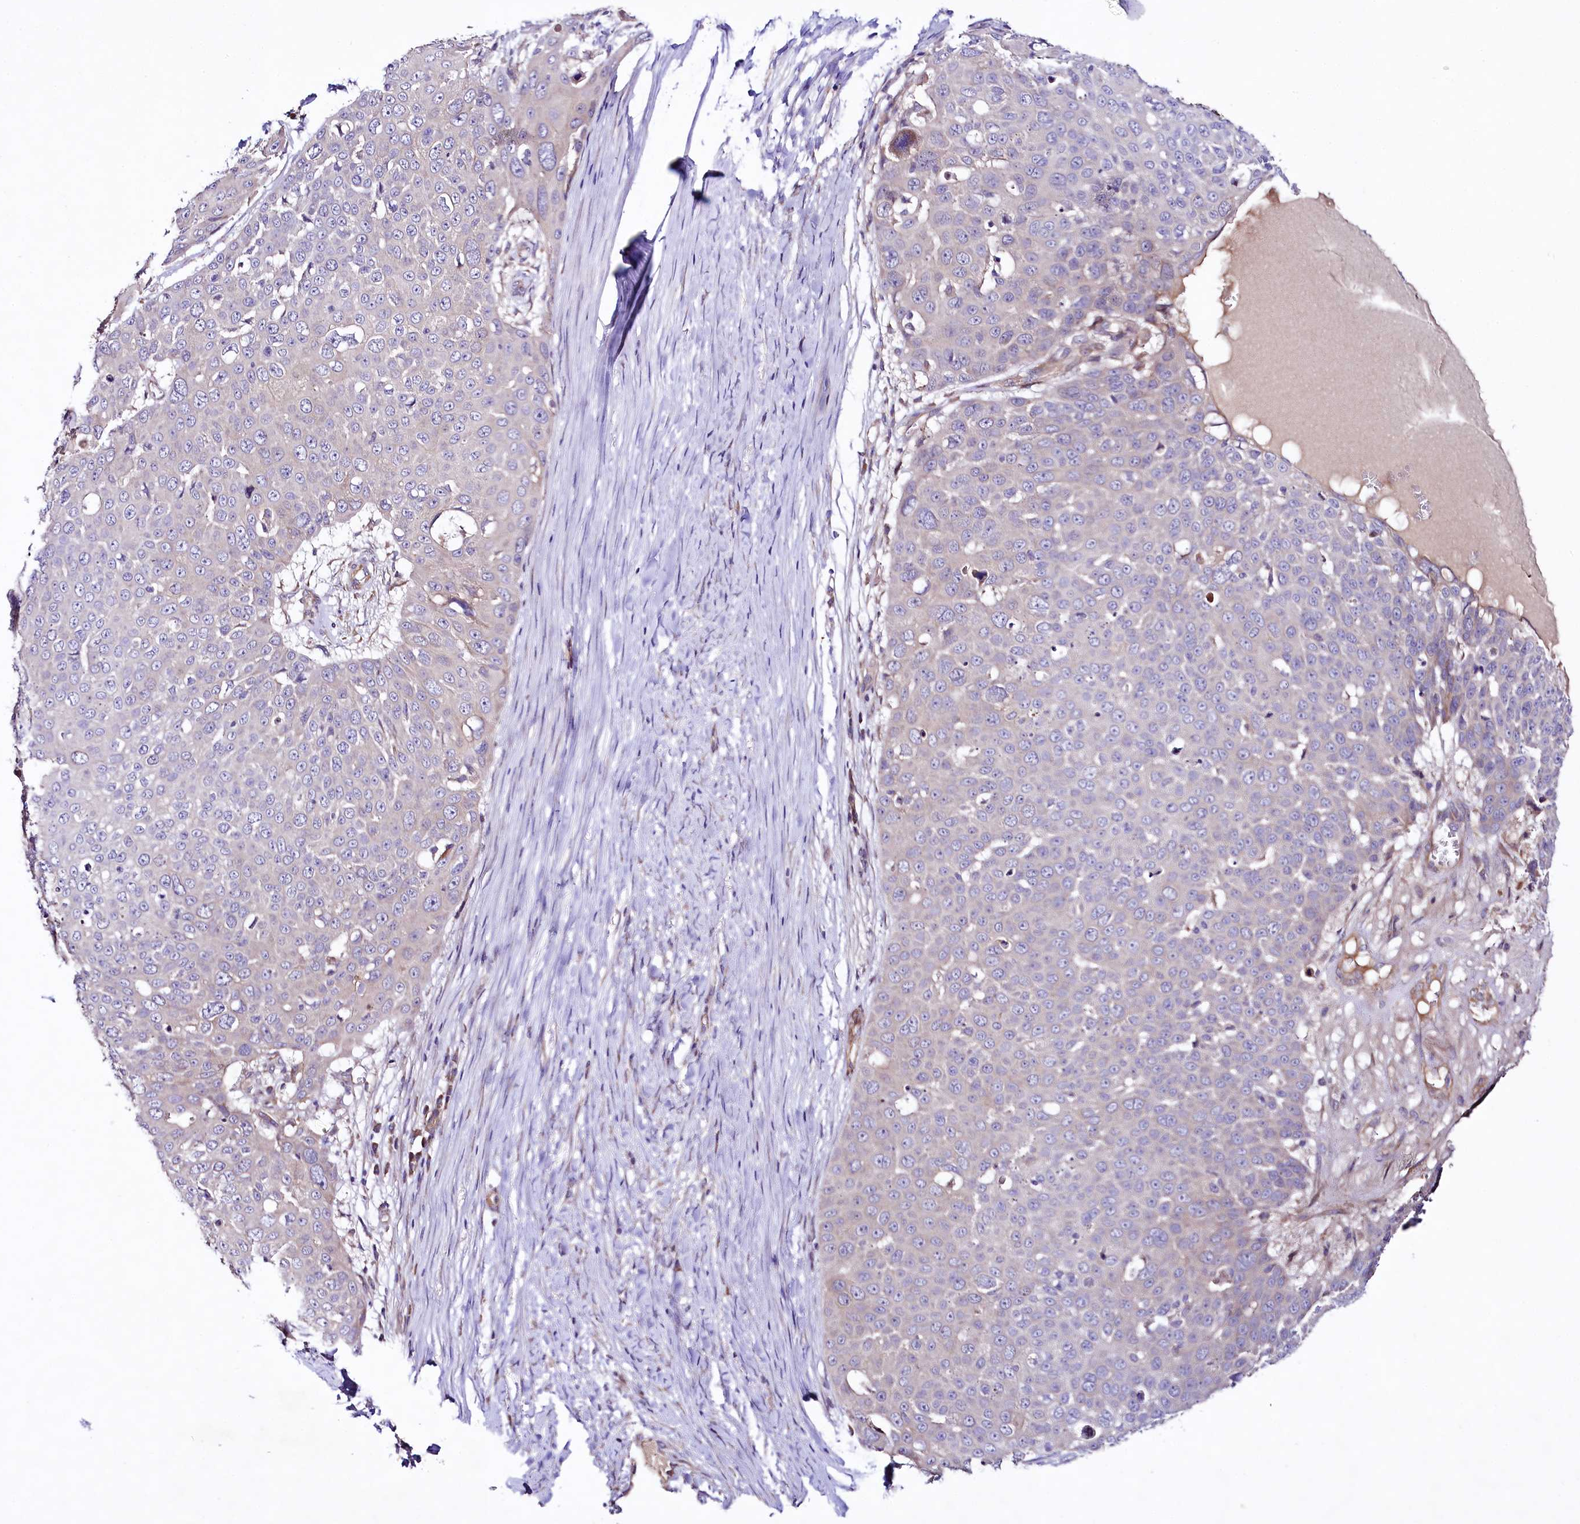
{"staining": {"intensity": "negative", "quantity": "none", "location": "none"}, "tissue": "skin cancer", "cell_type": "Tumor cells", "image_type": "cancer", "snomed": [{"axis": "morphology", "description": "Squamous cell carcinoma, NOS"}, {"axis": "topography", "description": "Skin"}], "caption": "High power microscopy histopathology image of an immunohistochemistry (IHC) photomicrograph of squamous cell carcinoma (skin), revealing no significant positivity in tumor cells. The staining is performed using DAB brown chromogen with nuclei counter-stained in using hematoxylin.", "gene": "VPS11", "patient": {"sex": "male", "age": 71}}